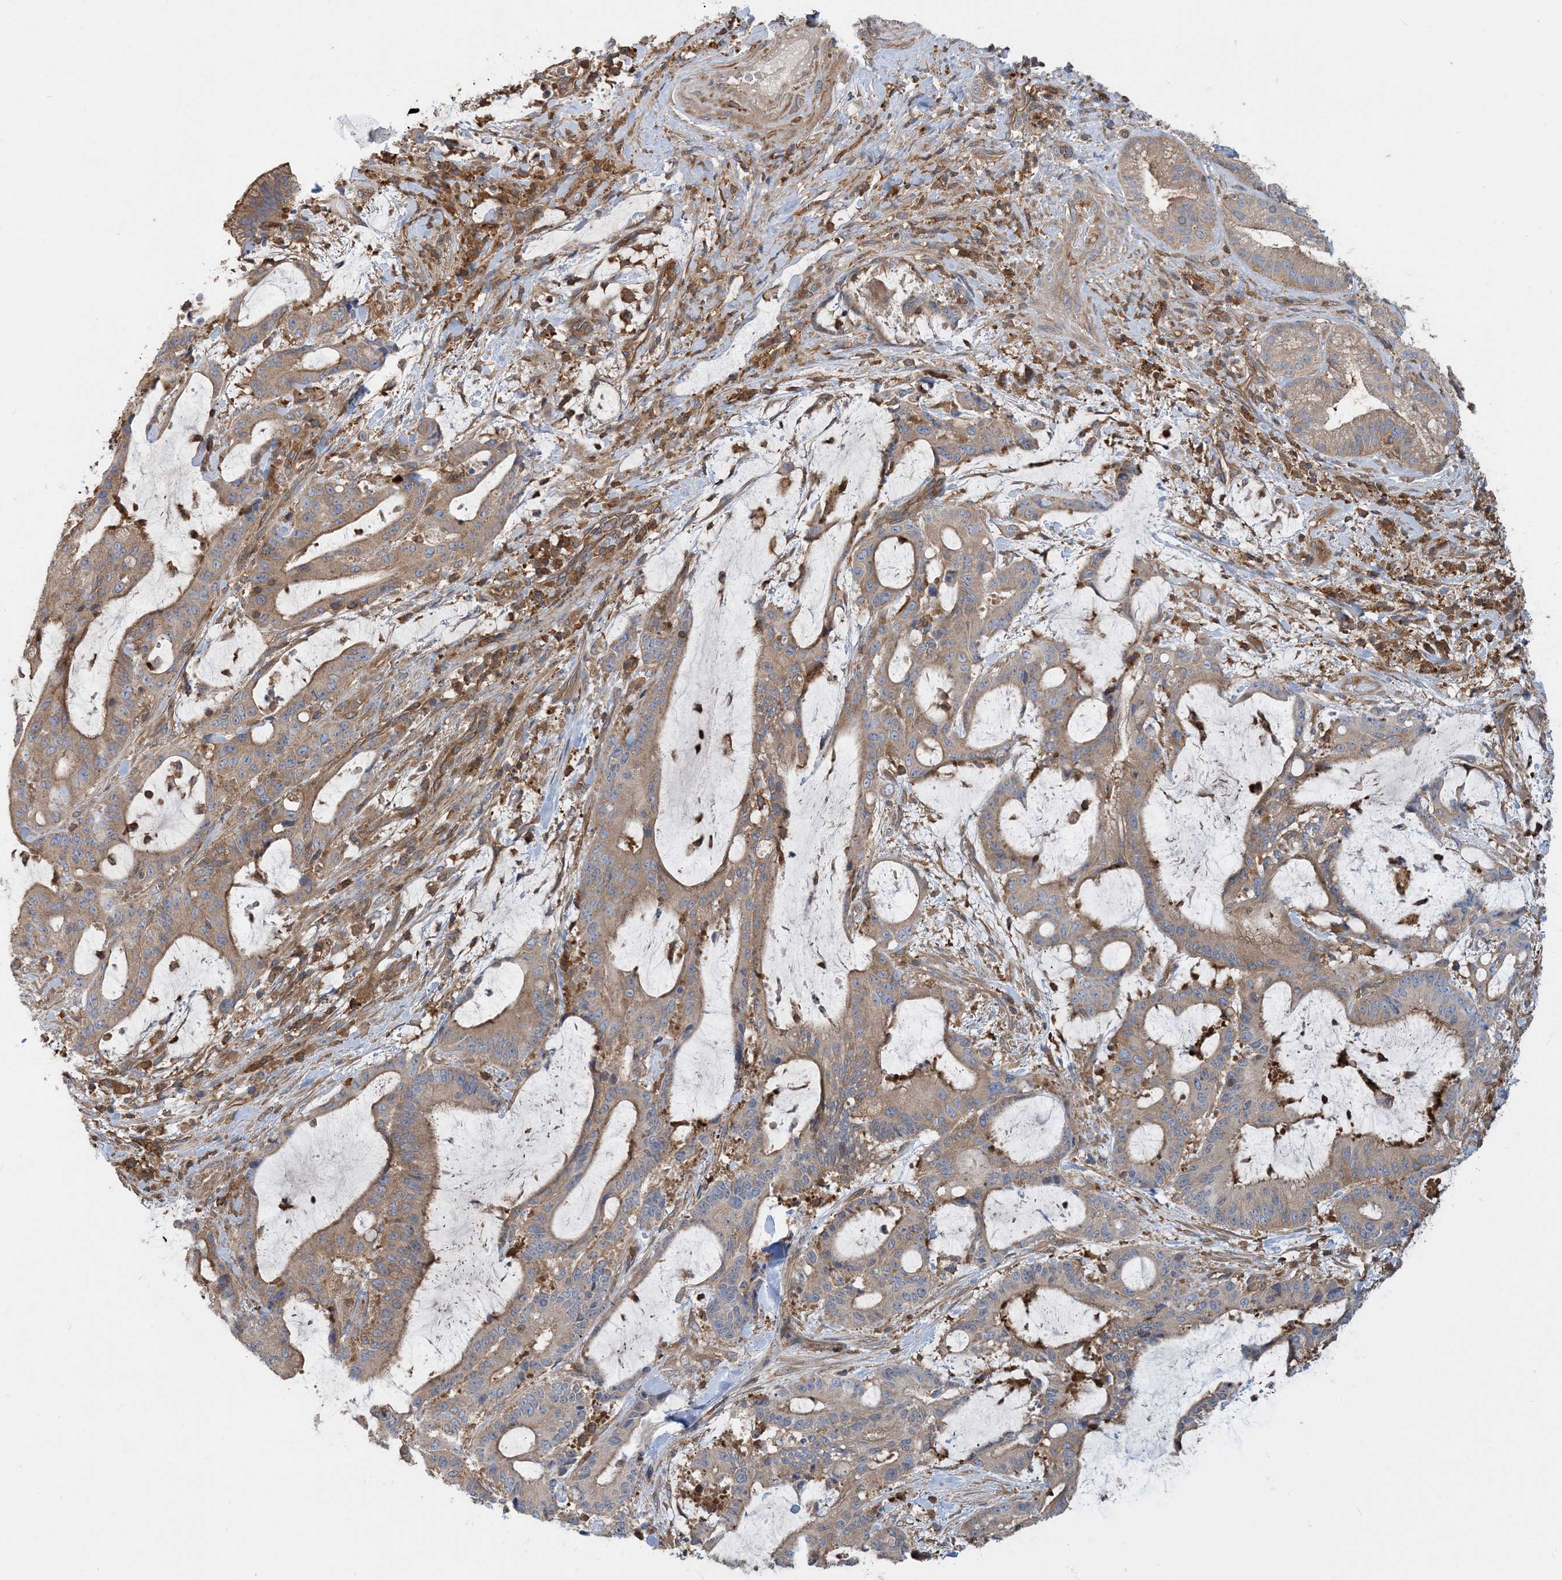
{"staining": {"intensity": "moderate", "quantity": ">75%", "location": "cytoplasmic/membranous"}, "tissue": "liver cancer", "cell_type": "Tumor cells", "image_type": "cancer", "snomed": [{"axis": "morphology", "description": "Normal tissue, NOS"}, {"axis": "morphology", "description": "Cholangiocarcinoma"}, {"axis": "topography", "description": "Liver"}, {"axis": "topography", "description": "Peripheral nerve tissue"}], "caption": "The immunohistochemical stain highlights moderate cytoplasmic/membranous positivity in tumor cells of liver cancer (cholangiocarcinoma) tissue.", "gene": "SFMBT2", "patient": {"sex": "female", "age": 73}}